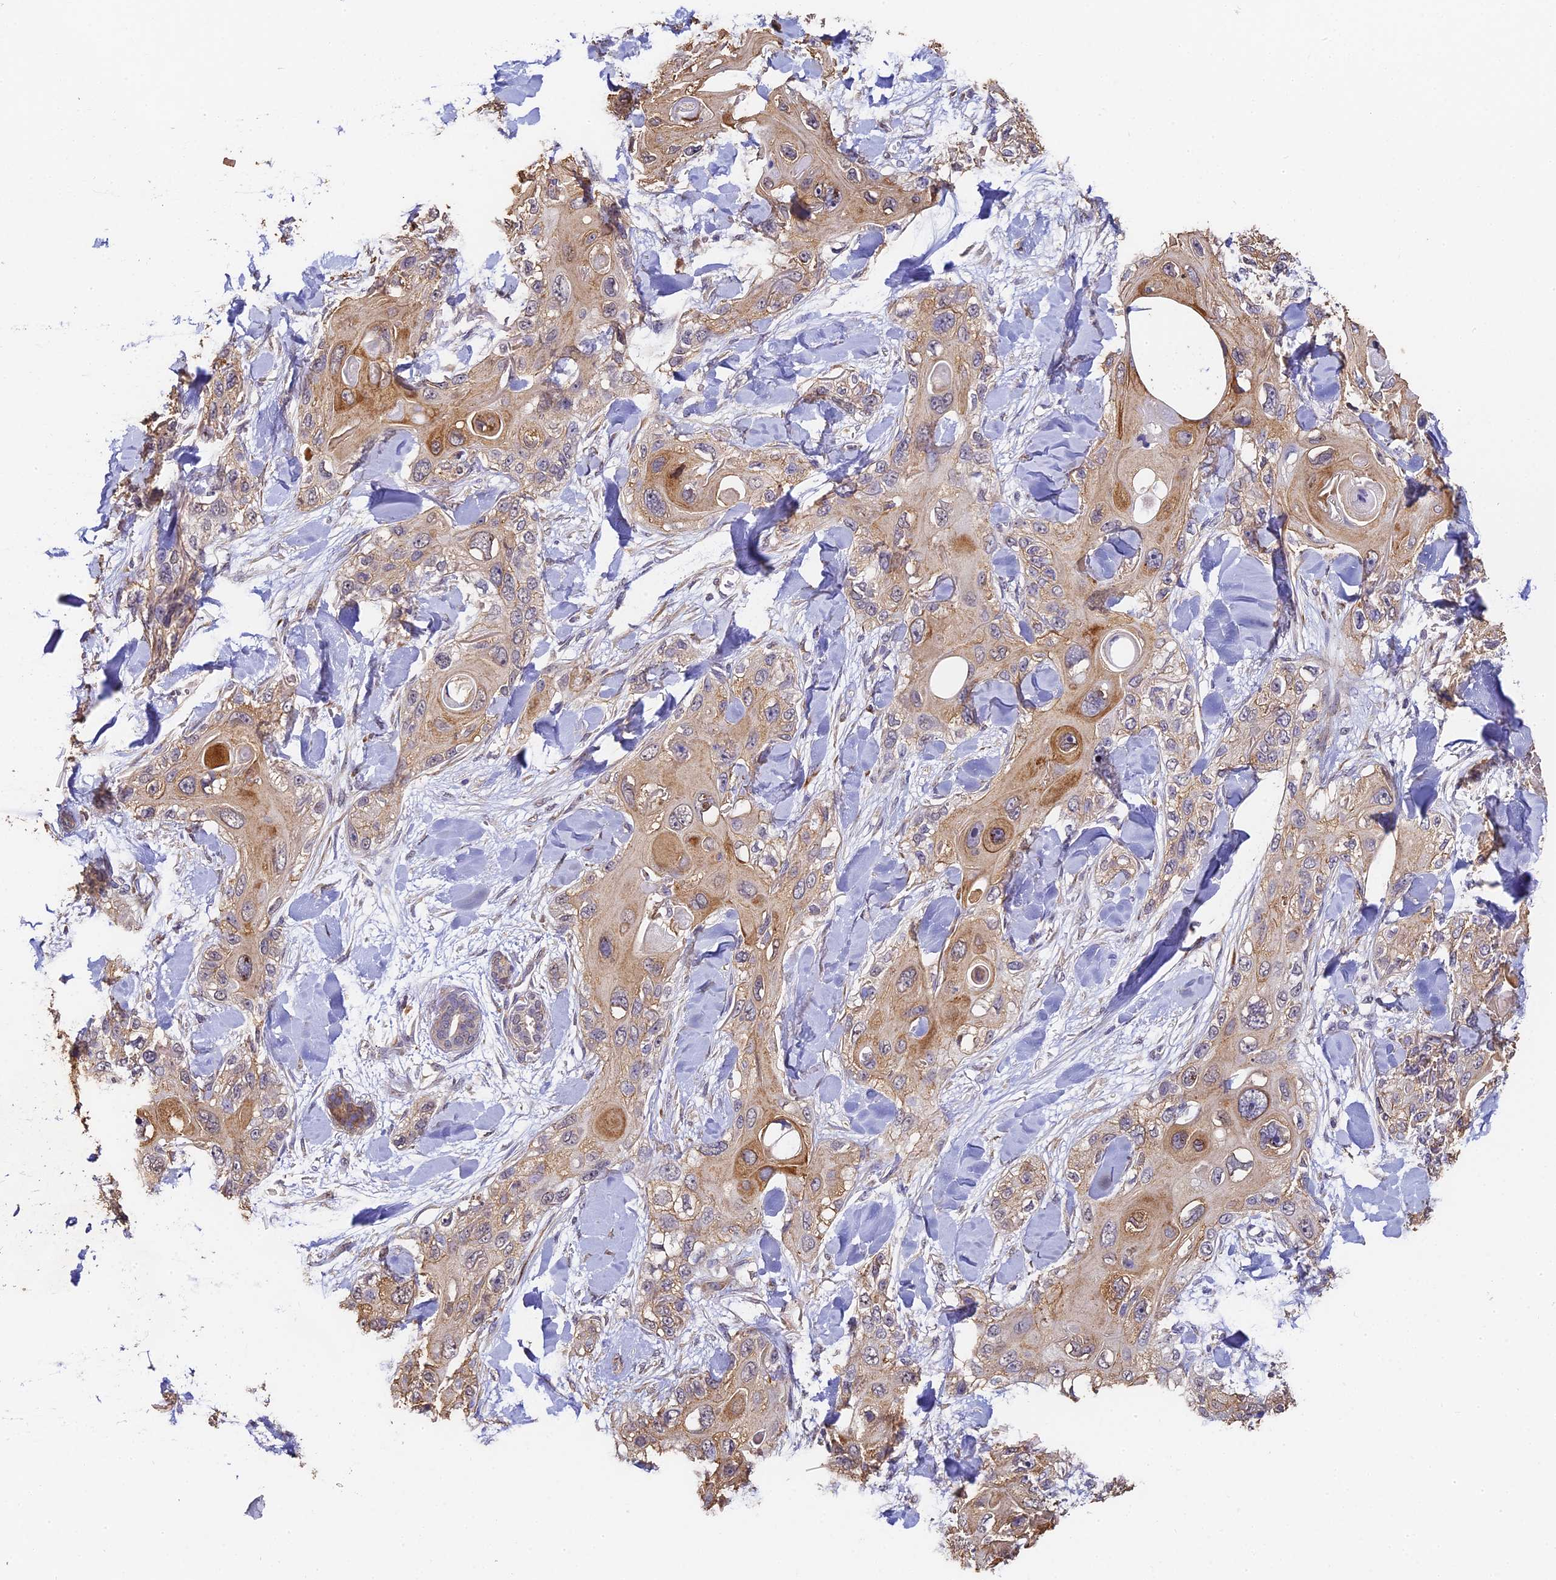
{"staining": {"intensity": "moderate", "quantity": "<25%", "location": "cytoplasmic/membranous"}, "tissue": "skin cancer", "cell_type": "Tumor cells", "image_type": "cancer", "snomed": [{"axis": "morphology", "description": "Normal tissue, NOS"}, {"axis": "morphology", "description": "Squamous cell carcinoma, NOS"}, {"axis": "topography", "description": "Skin"}], "caption": "Immunohistochemistry (DAB (3,3'-diaminobenzidine)) staining of human skin cancer reveals moderate cytoplasmic/membranous protein positivity in approximately <25% of tumor cells.", "gene": "SLC11A1", "patient": {"sex": "male", "age": 72}}